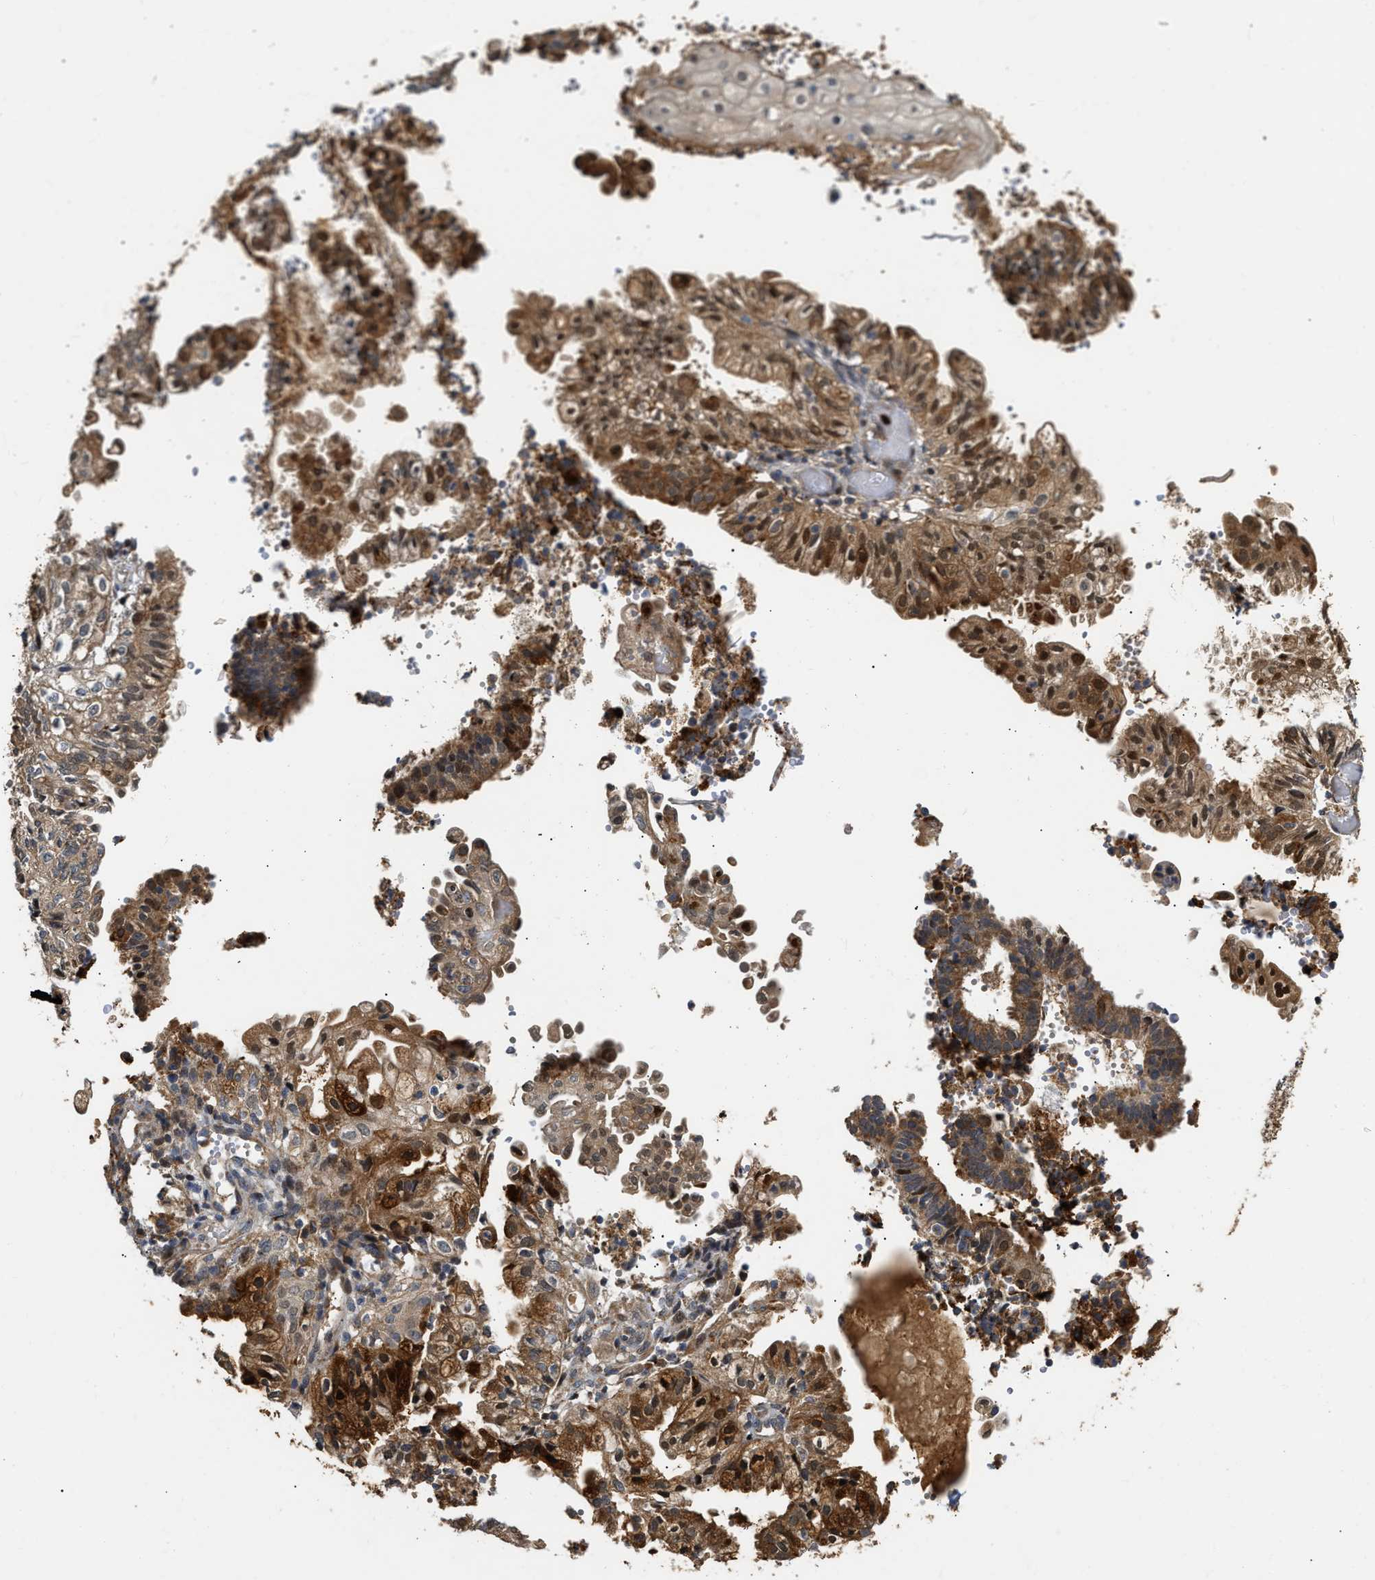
{"staining": {"intensity": "moderate", "quantity": ">75%", "location": "cytoplasmic/membranous"}, "tissue": "endometrial cancer", "cell_type": "Tumor cells", "image_type": "cancer", "snomed": [{"axis": "morphology", "description": "Adenocarcinoma, NOS"}, {"axis": "topography", "description": "Endometrium"}], "caption": "About >75% of tumor cells in endometrial cancer (adenocarcinoma) exhibit moderate cytoplasmic/membranous protein expression as visualized by brown immunohistochemical staining.", "gene": "EXTL2", "patient": {"sex": "female", "age": 55}}